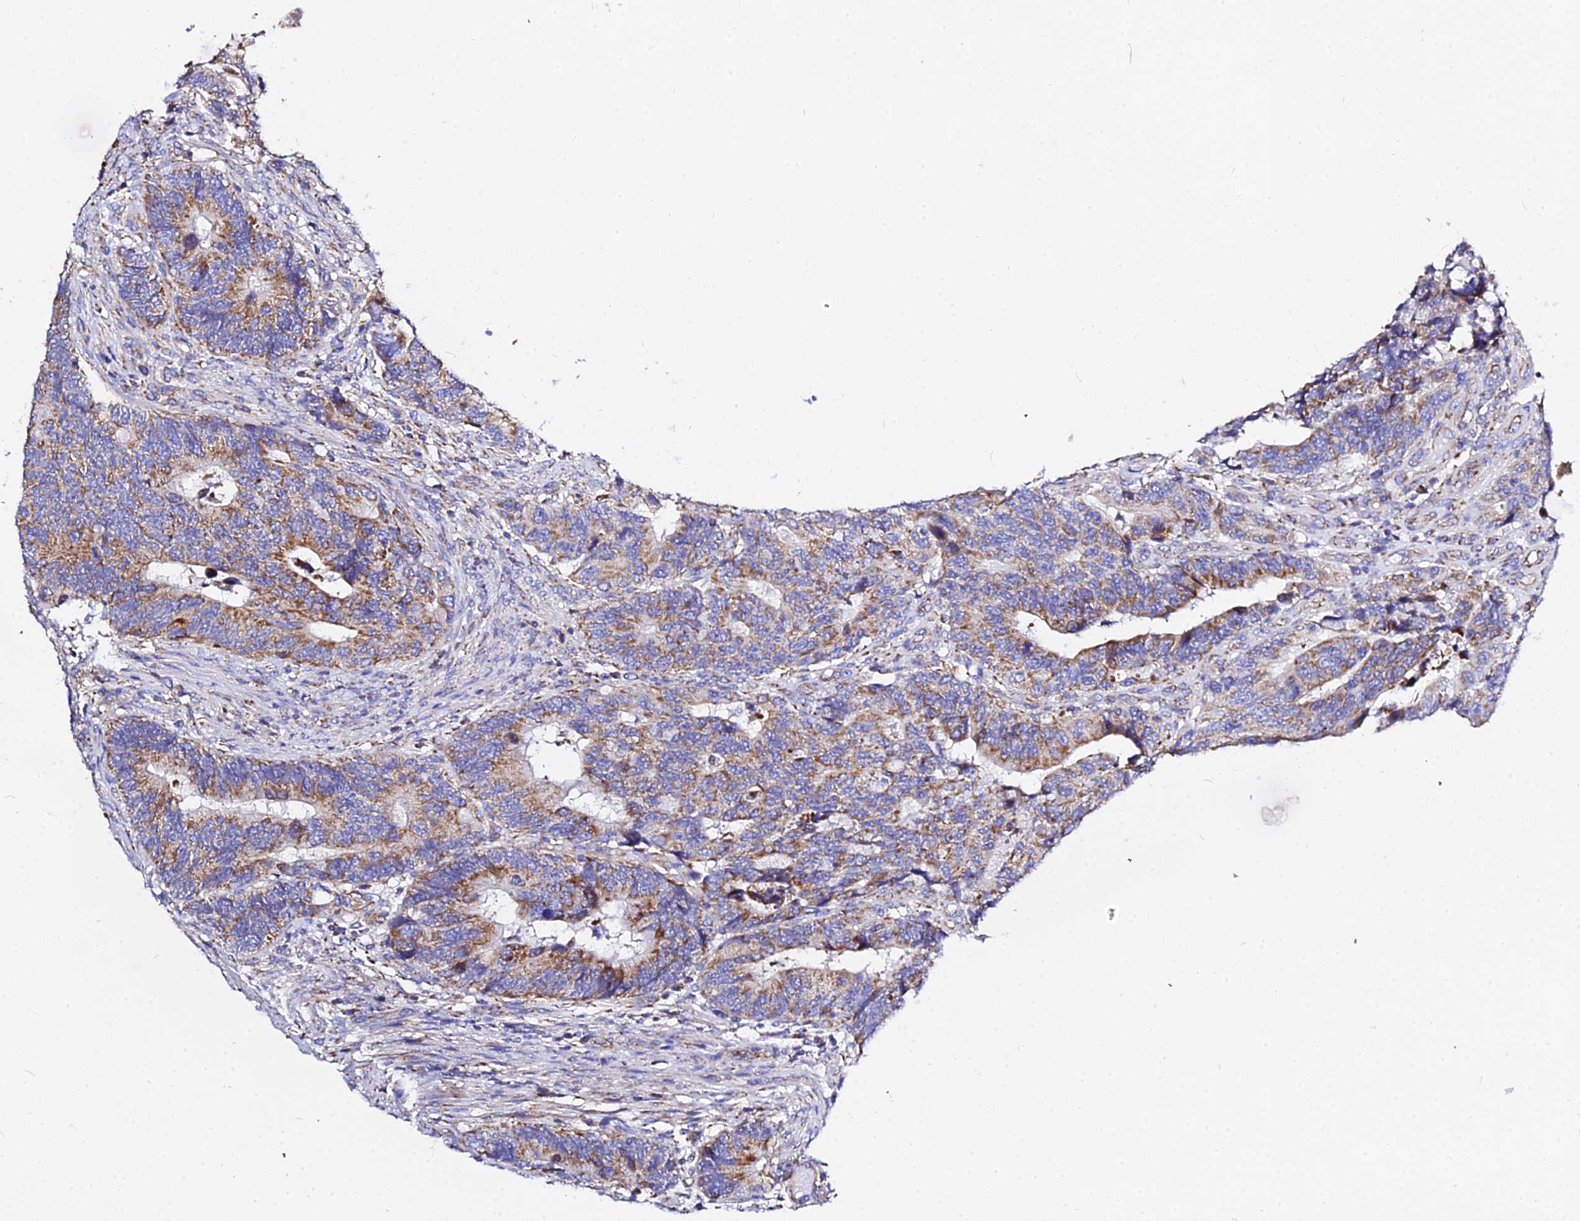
{"staining": {"intensity": "moderate", "quantity": ">75%", "location": "cytoplasmic/membranous"}, "tissue": "colorectal cancer", "cell_type": "Tumor cells", "image_type": "cancer", "snomed": [{"axis": "morphology", "description": "Adenocarcinoma, NOS"}, {"axis": "topography", "description": "Colon"}], "caption": "Immunohistochemical staining of human adenocarcinoma (colorectal) reveals medium levels of moderate cytoplasmic/membranous protein positivity in approximately >75% of tumor cells.", "gene": "ZNF573", "patient": {"sex": "male", "age": 87}}